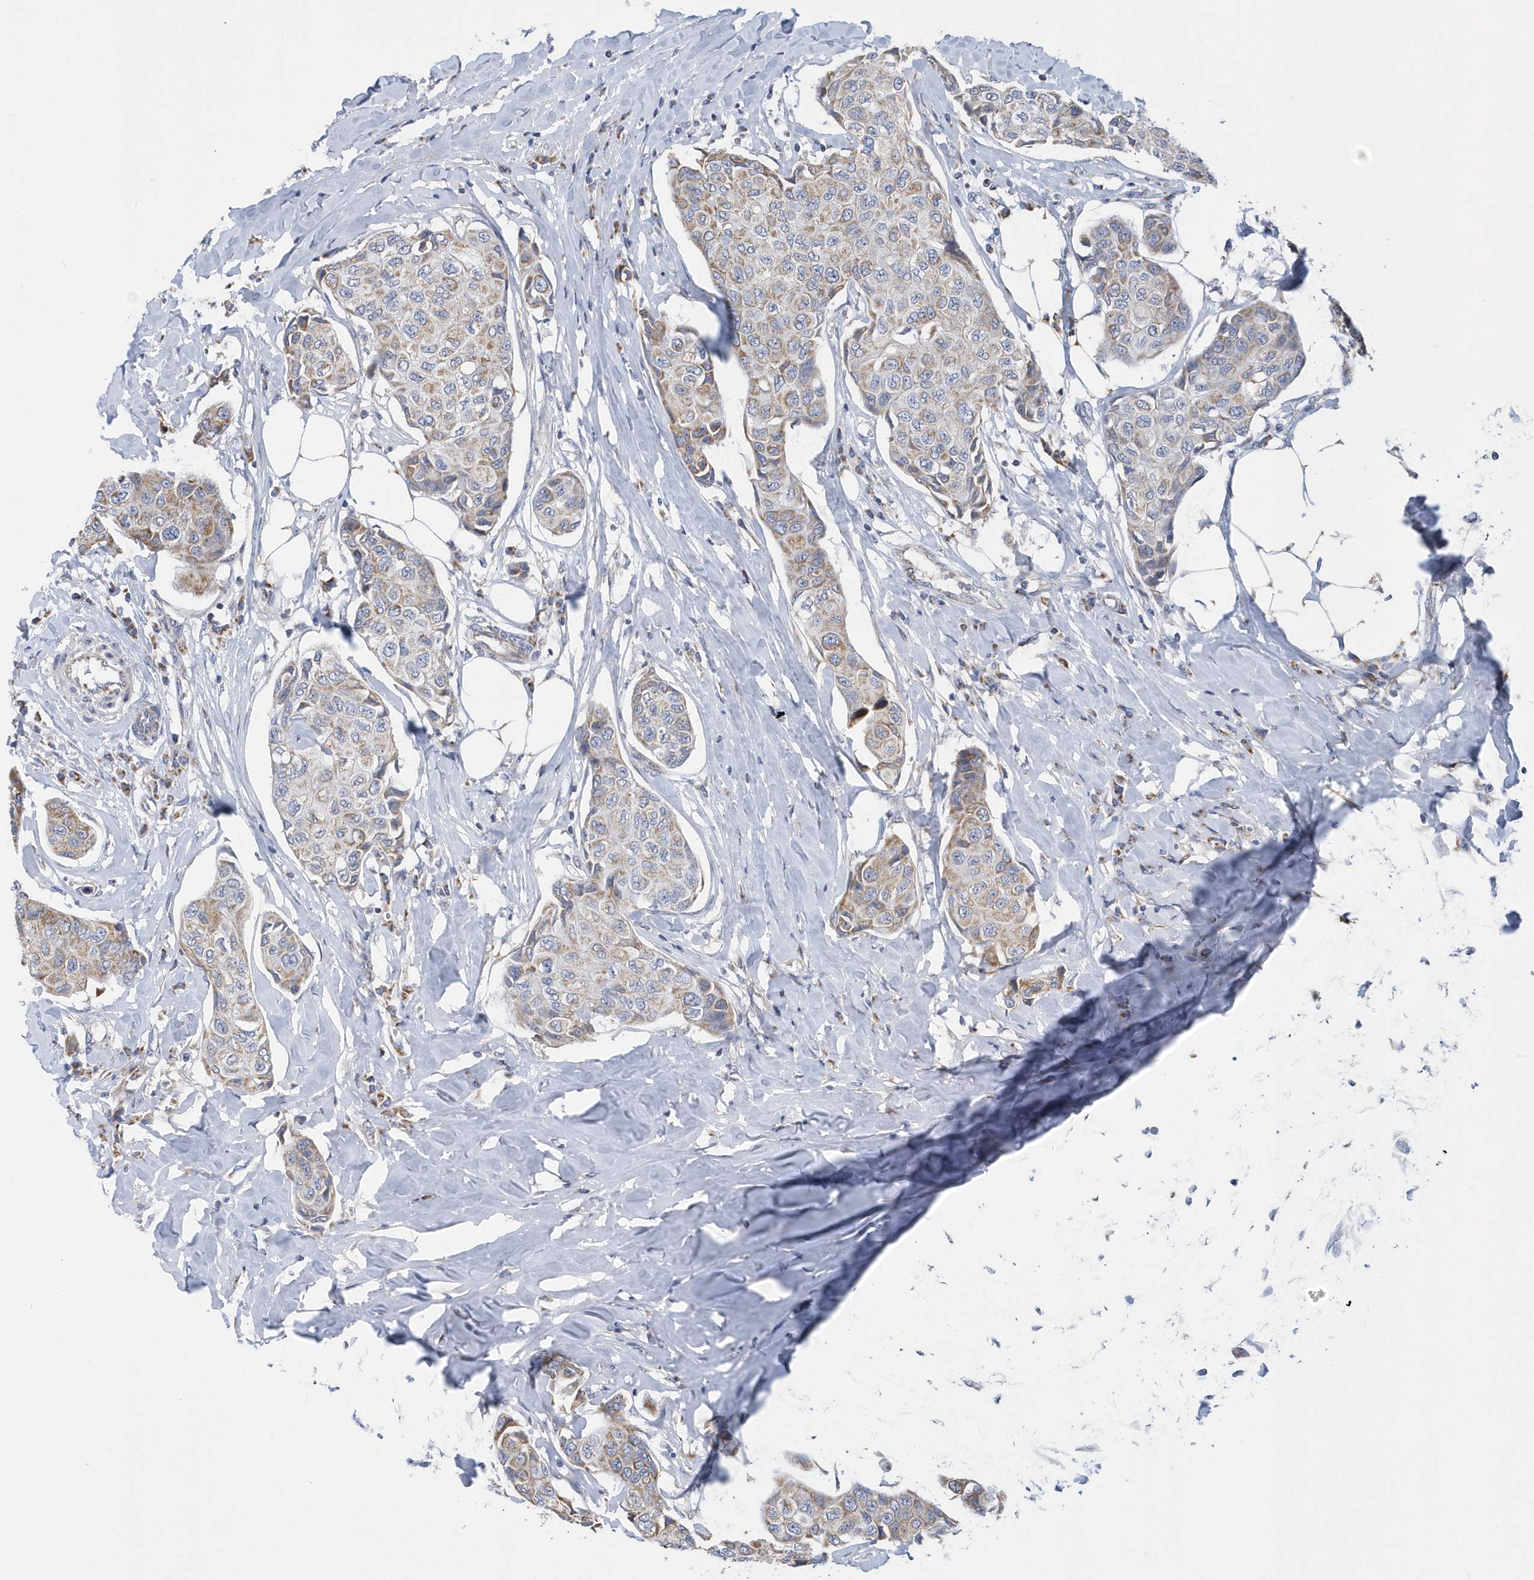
{"staining": {"intensity": "moderate", "quantity": "25%-75%", "location": "cytoplasmic/membranous"}, "tissue": "breast cancer", "cell_type": "Tumor cells", "image_type": "cancer", "snomed": [{"axis": "morphology", "description": "Duct carcinoma"}, {"axis": "topography", "description": "Breast"}], "caption": "This is an image of immunohistochemistry (IHC) staining of breast cancer (infiltrating ductal carcinoma), which shows moderate staining in the cytoplasmic/membranous of tumor cells.", "gene": "VWA5B2", "patient": {"sex": "female", "age": 80}}